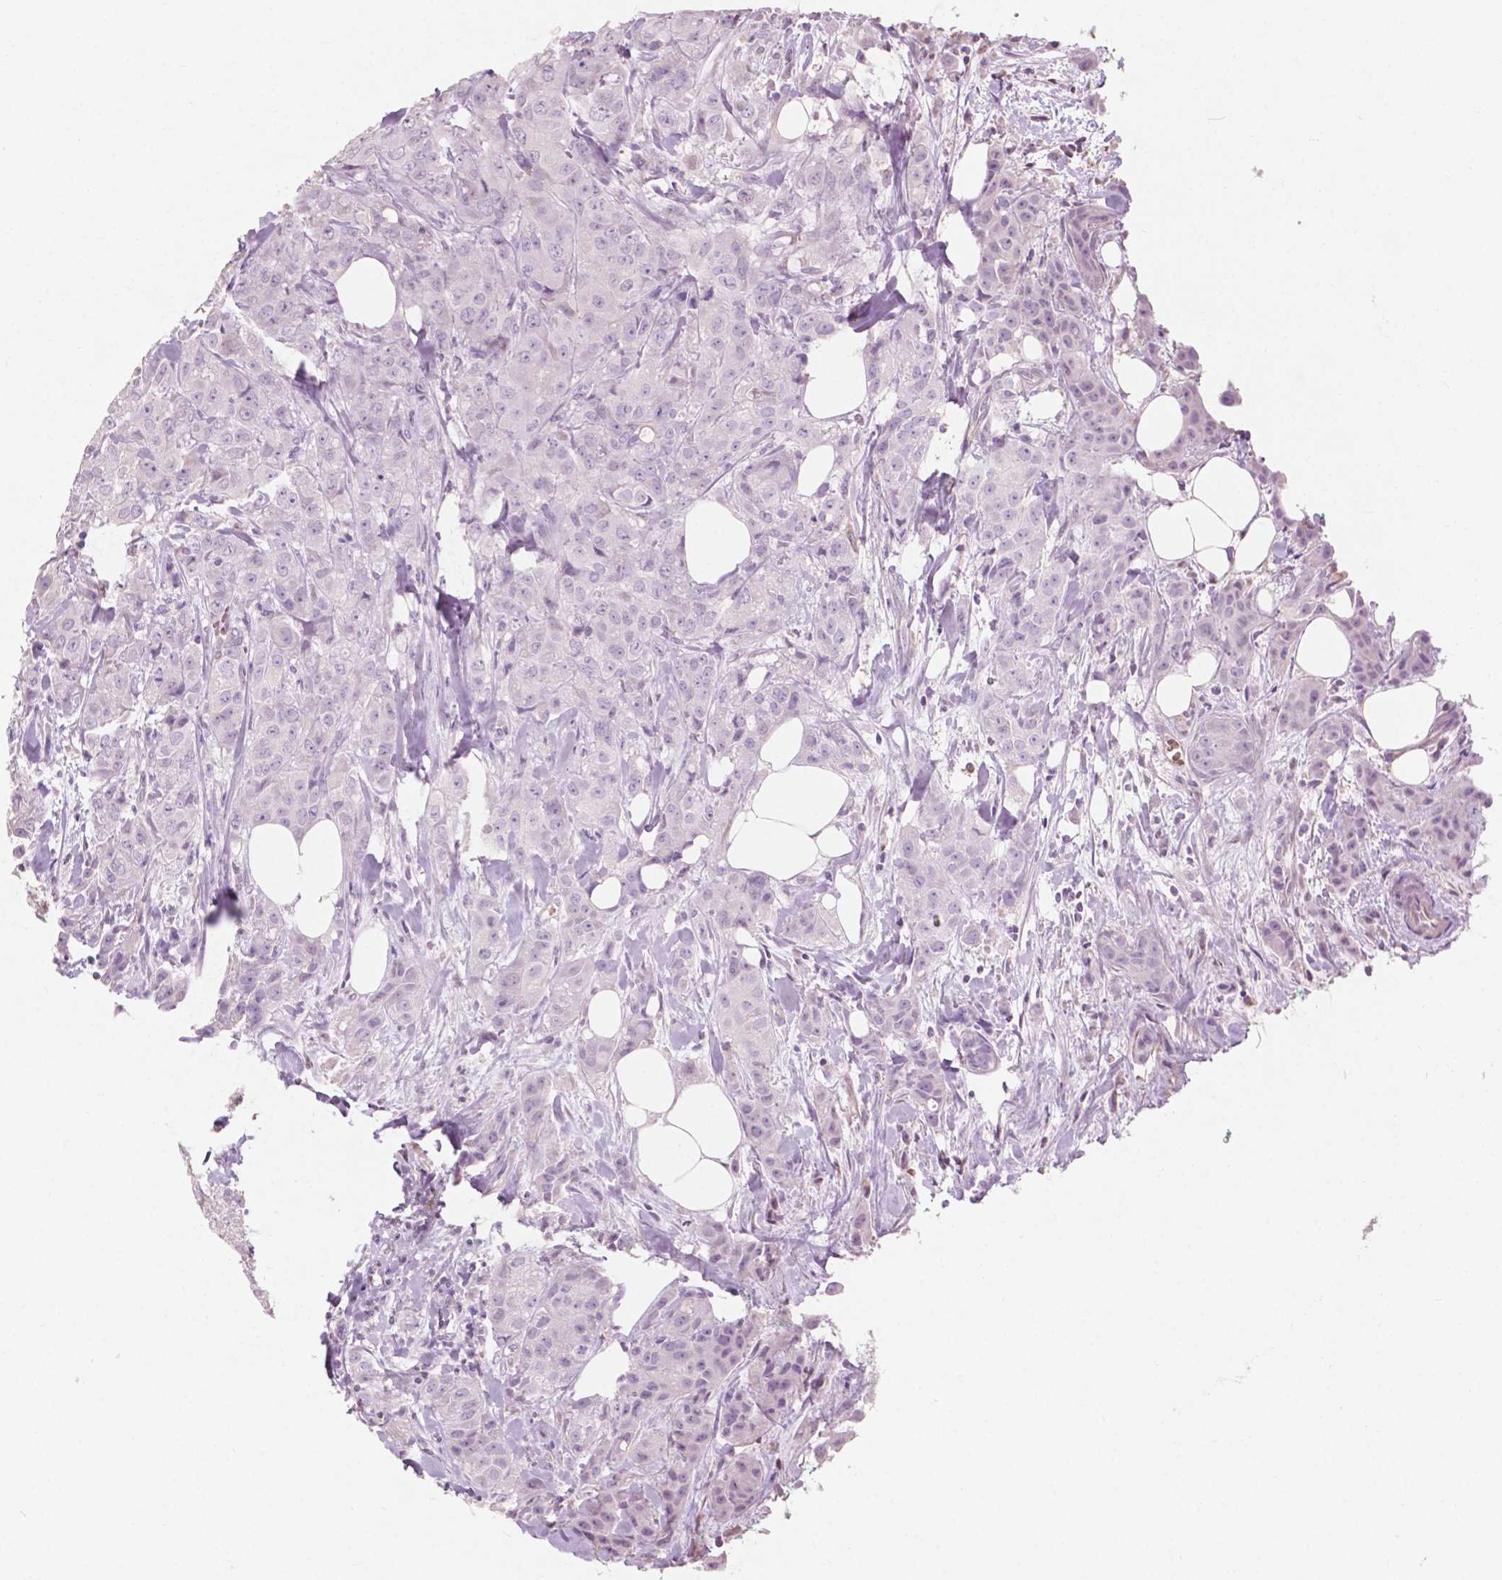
{"staining": {"intensity": "negative", "quantity": "none", "location": "none"}, "tissue": "breast cancer", "cell_type": "Tumor cells", "image_type": "cancer", "snomed": [{"axis": "morphology", "description": "Duct carcinoma"}, {"axis": "topography", "description": "Breast"}], "caption": "The histopathology image displays no significant positivity in tumor cells of breast infiltrating ductal carcinoma.", "gene": "AWAT1", "patient": {"sex": "female", "age": 43}}